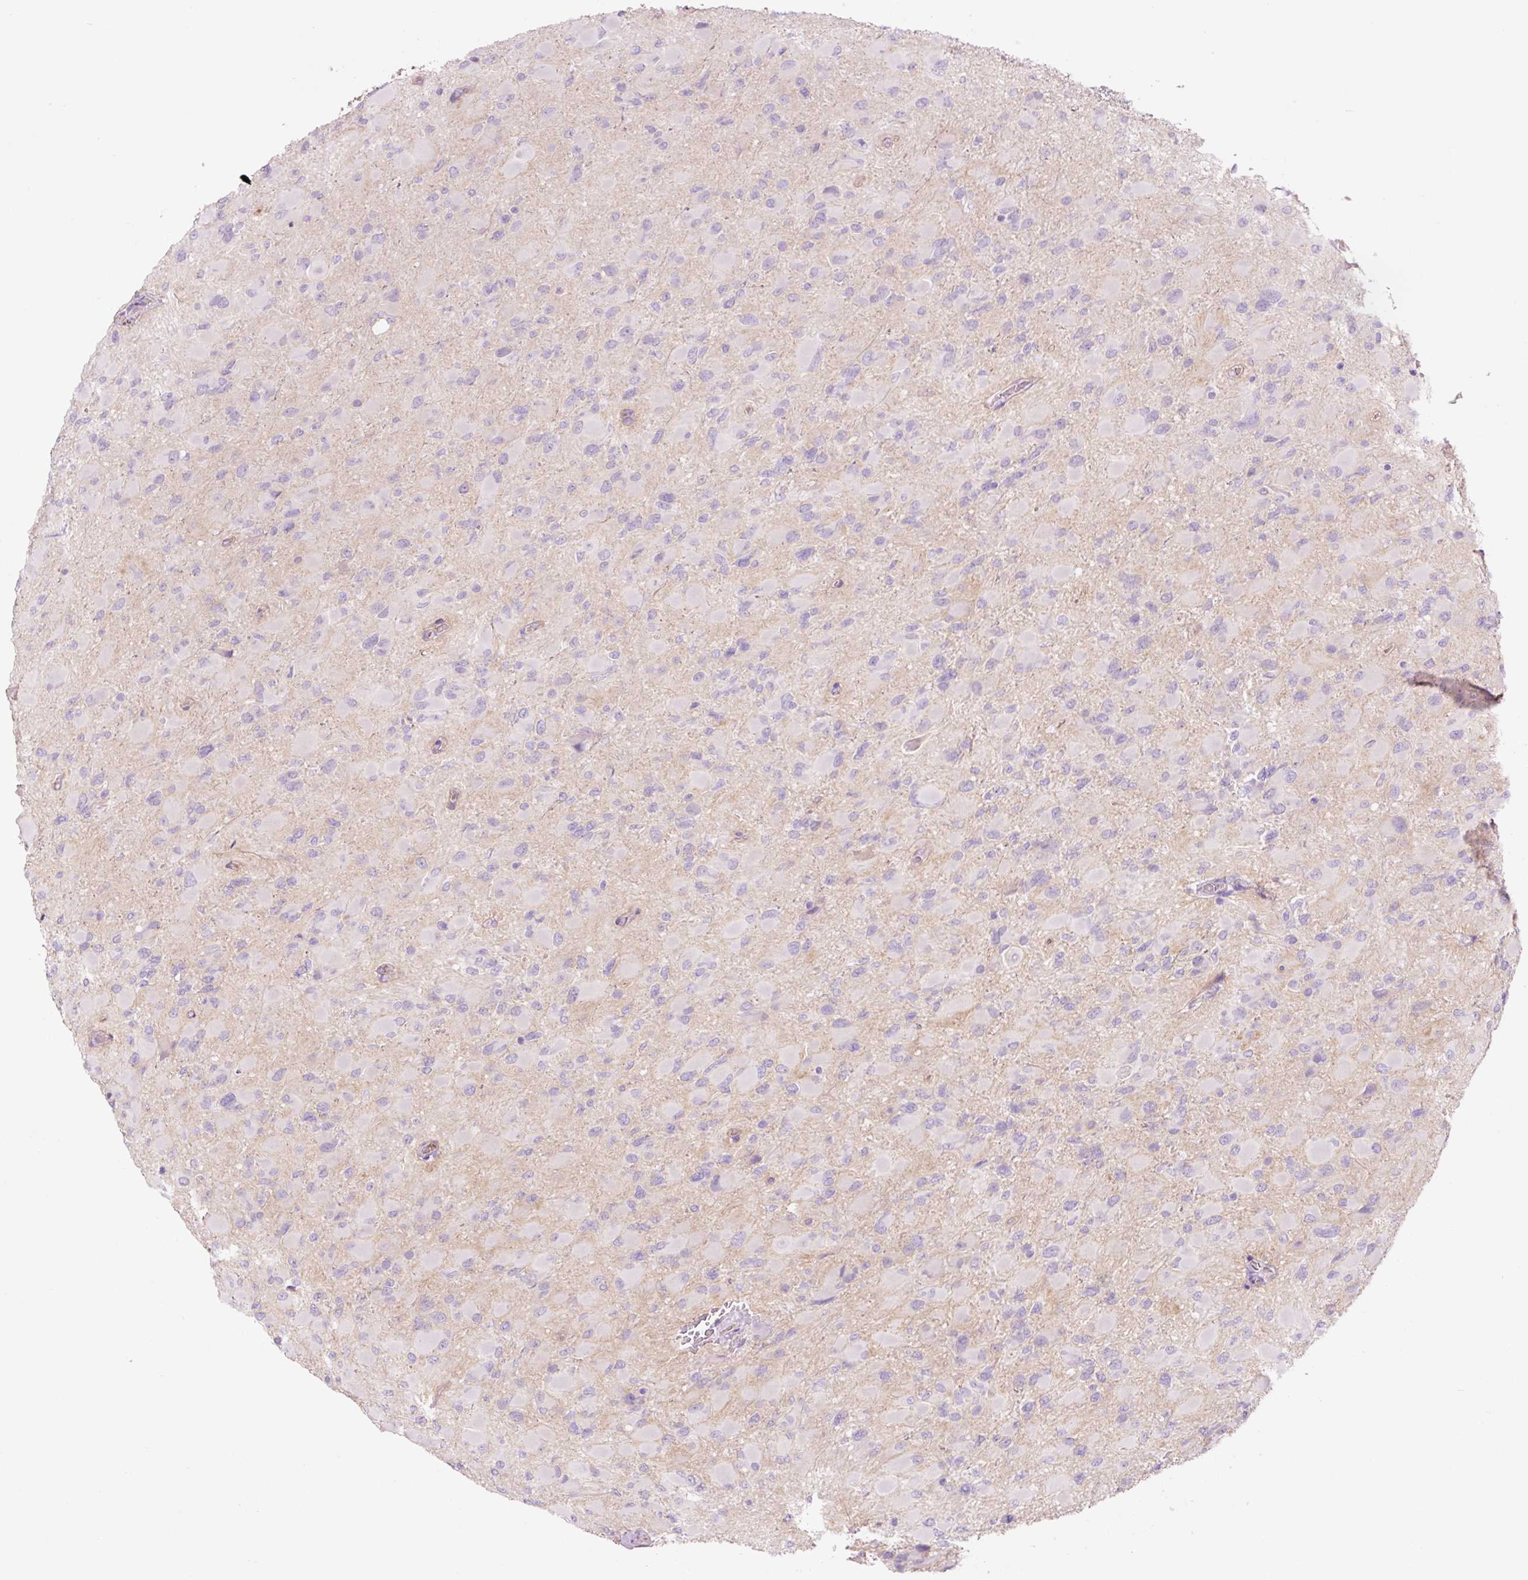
{"staining": {"intensity": "negative", "quantity": "none", "location": "none"}, "tissue": "glioma", "cell_type": "Tumor cells", "image_type": "cancer", "snomed": [{"axis": "morphology", "description": "Glioma, malignant, High grade"}, {"axis": "topography", "description": "Cerebral cortex"}], "caption": "Malignant high-grade glioma stained for a protein using immunohistochemistry (IHC) demonstrates no expression tumor cells.", "gene": "HSPA4L", "patient": {"sex": "female", "age": 36}}